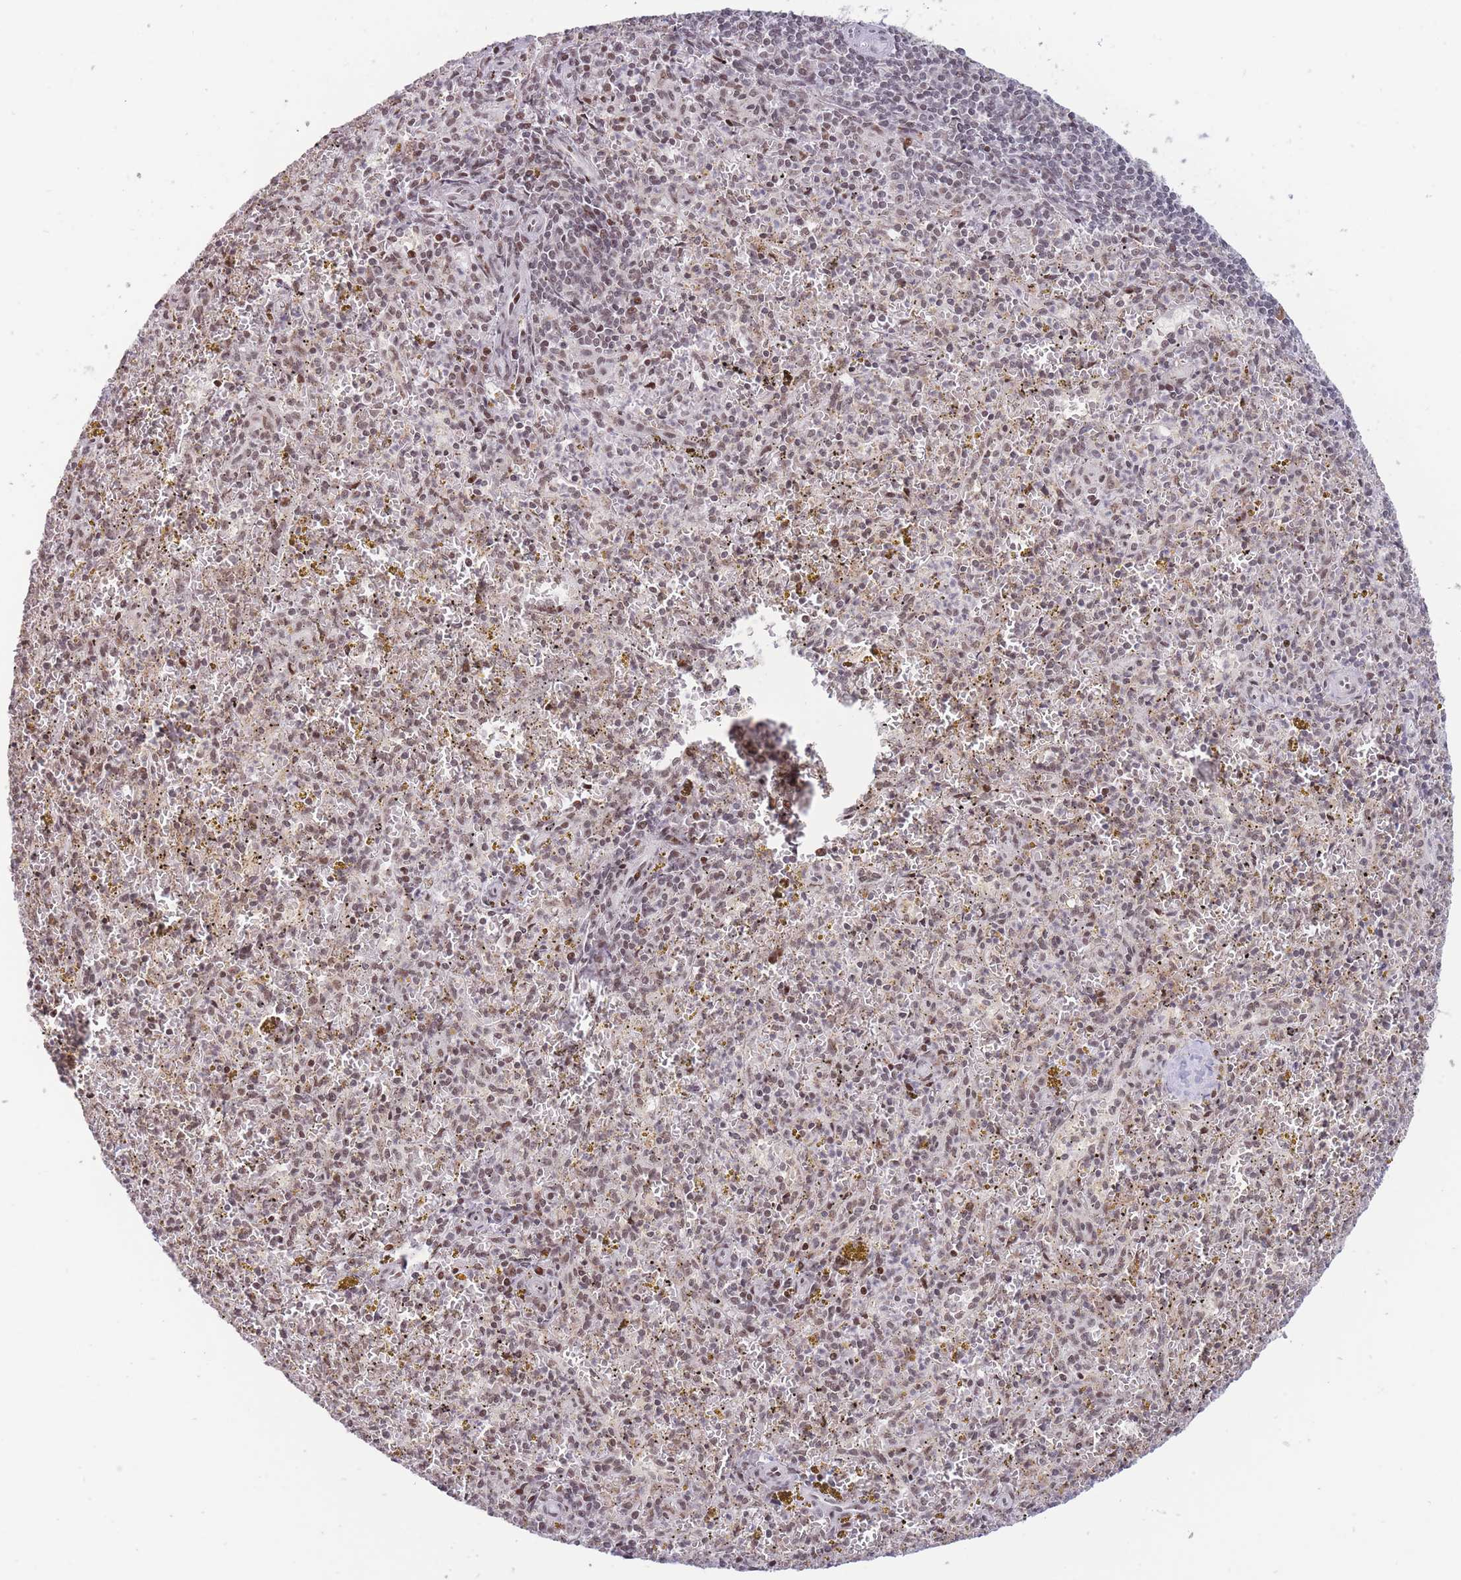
{"staining": {"intensity": "moderate", "quantity": "<25%", "location": "nuclear"}, "tissue": "spleen", "cell_type": "Cells in red pulp", "image_type": "normal", "snomed": [{"axis": "morphology", "description": "Normal tissue, NOS"}, {"axis": "topography", "description": "Spleen"}], "caption": "Spleen stained with DAB (3,3'-diaminobenzidine) IHC reveals low levels of moderate nuclear expression in approximately <25% of cells in red pulp.", "gene": "TARBP2", "patient": {"sex": "male", "age": 57}}